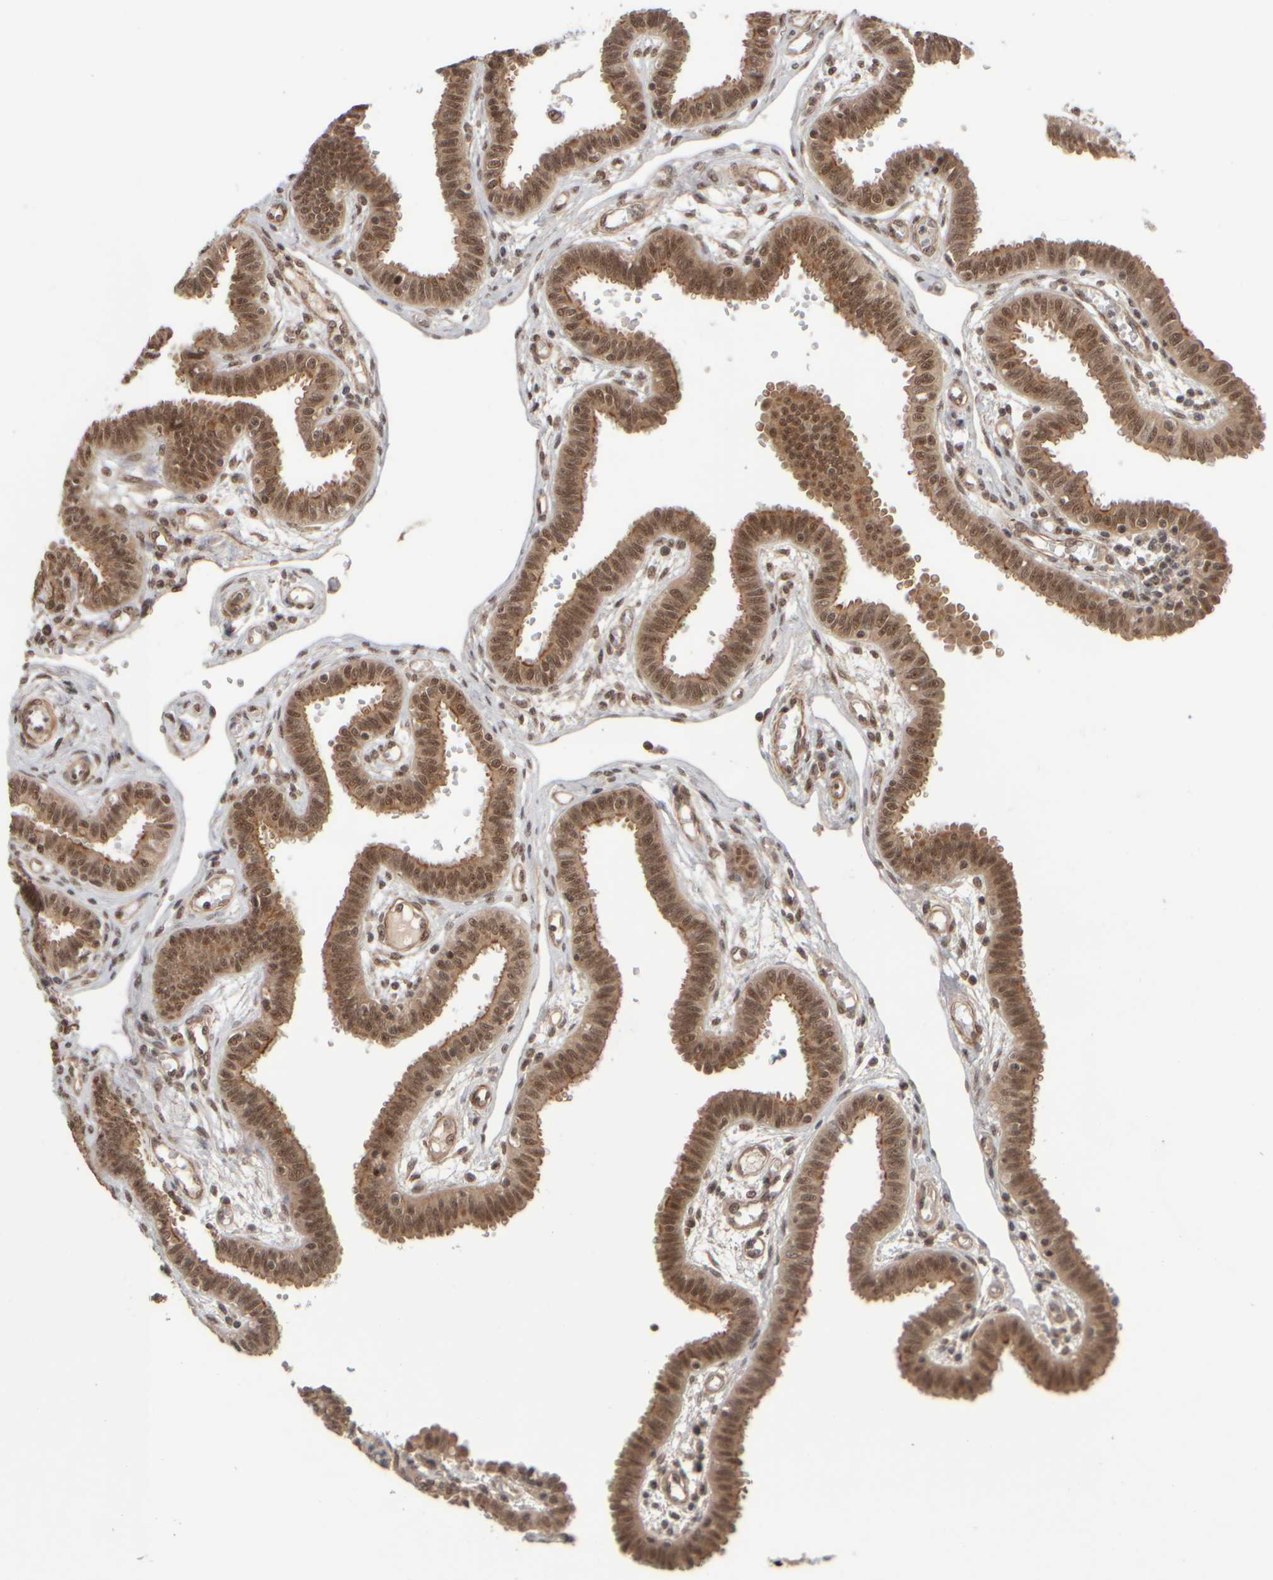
{"staining": {"intensity": "moderate", "quantity": ">75%", "location": "cytoplasmic/membranous,nuclear"}, "tissue": "fallopian tube", "cell_type": "Glandular cells", "image_type": "normal", "snomed": [{"axis": "morphology", "description": "Normal tissue, NOS"}, {"axis": "topography", "description": "Fallopian tube"}], "caption": "A brown stain highlights moderate cytoplasmic/membranous,nuclear expression of a protein in glandular cells of benign human fallopian tube.", "gene": "SYNRG", "patient": {"sex": "female", "age": 32}}